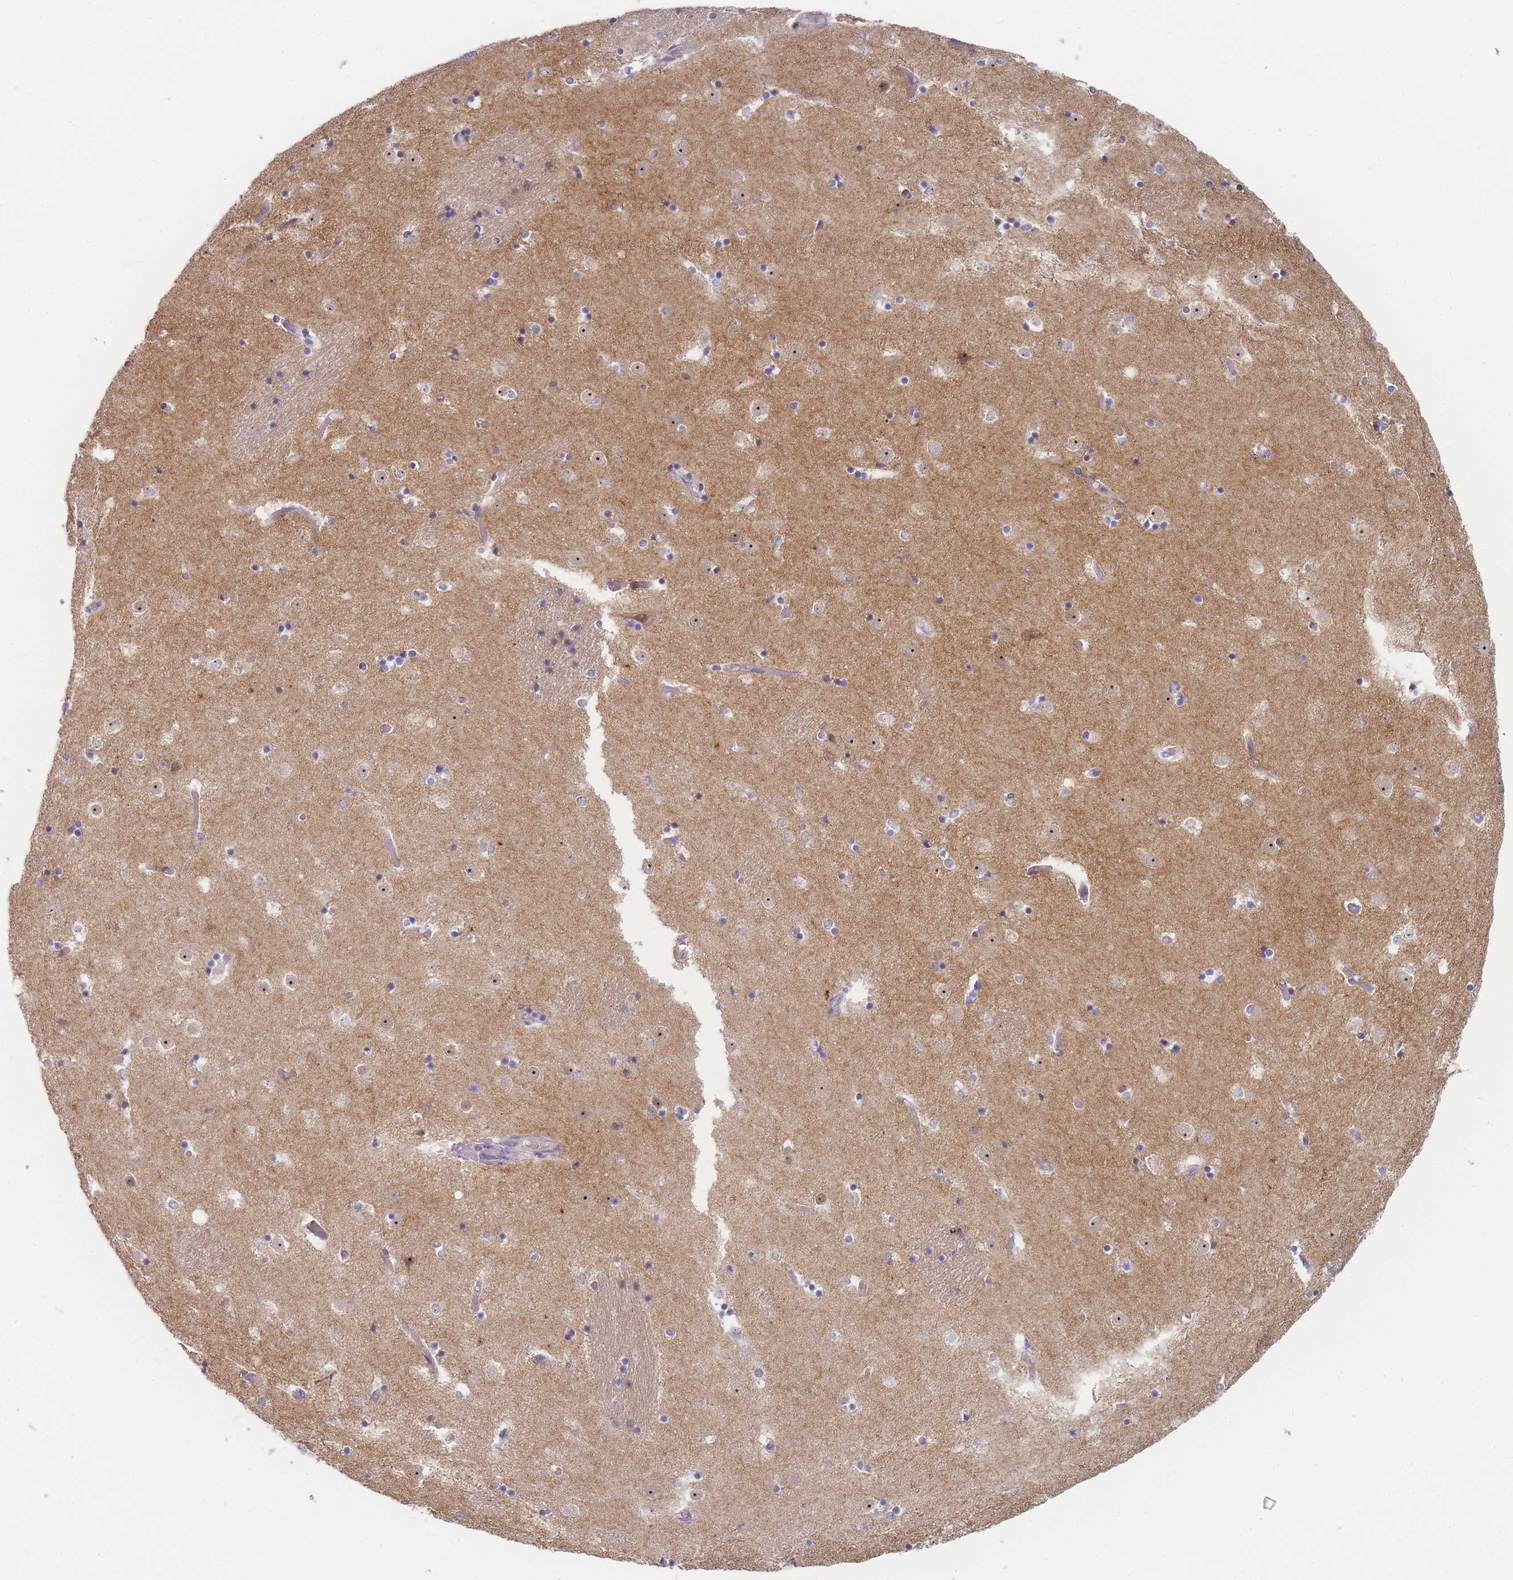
{"staining": {"intensity": "negative", "quantity": "none", "location": "none"}, "tissue": "caudate", "cell_type": "Glial cells", "image_type": "normal", "snomed": [{"axis": "morphology", "description": "Normal tissue, NOS"}, {"axis": "topography", "description": "Lateral ventricle wall"}], "caption": "Immunohistochemistry (IHC) of unremarkable caudate exhibits no staining in glial cells. Nuclei are stained in blue.", "gene": "RNF8", "patient": {"sex": "female", "age": 52}}